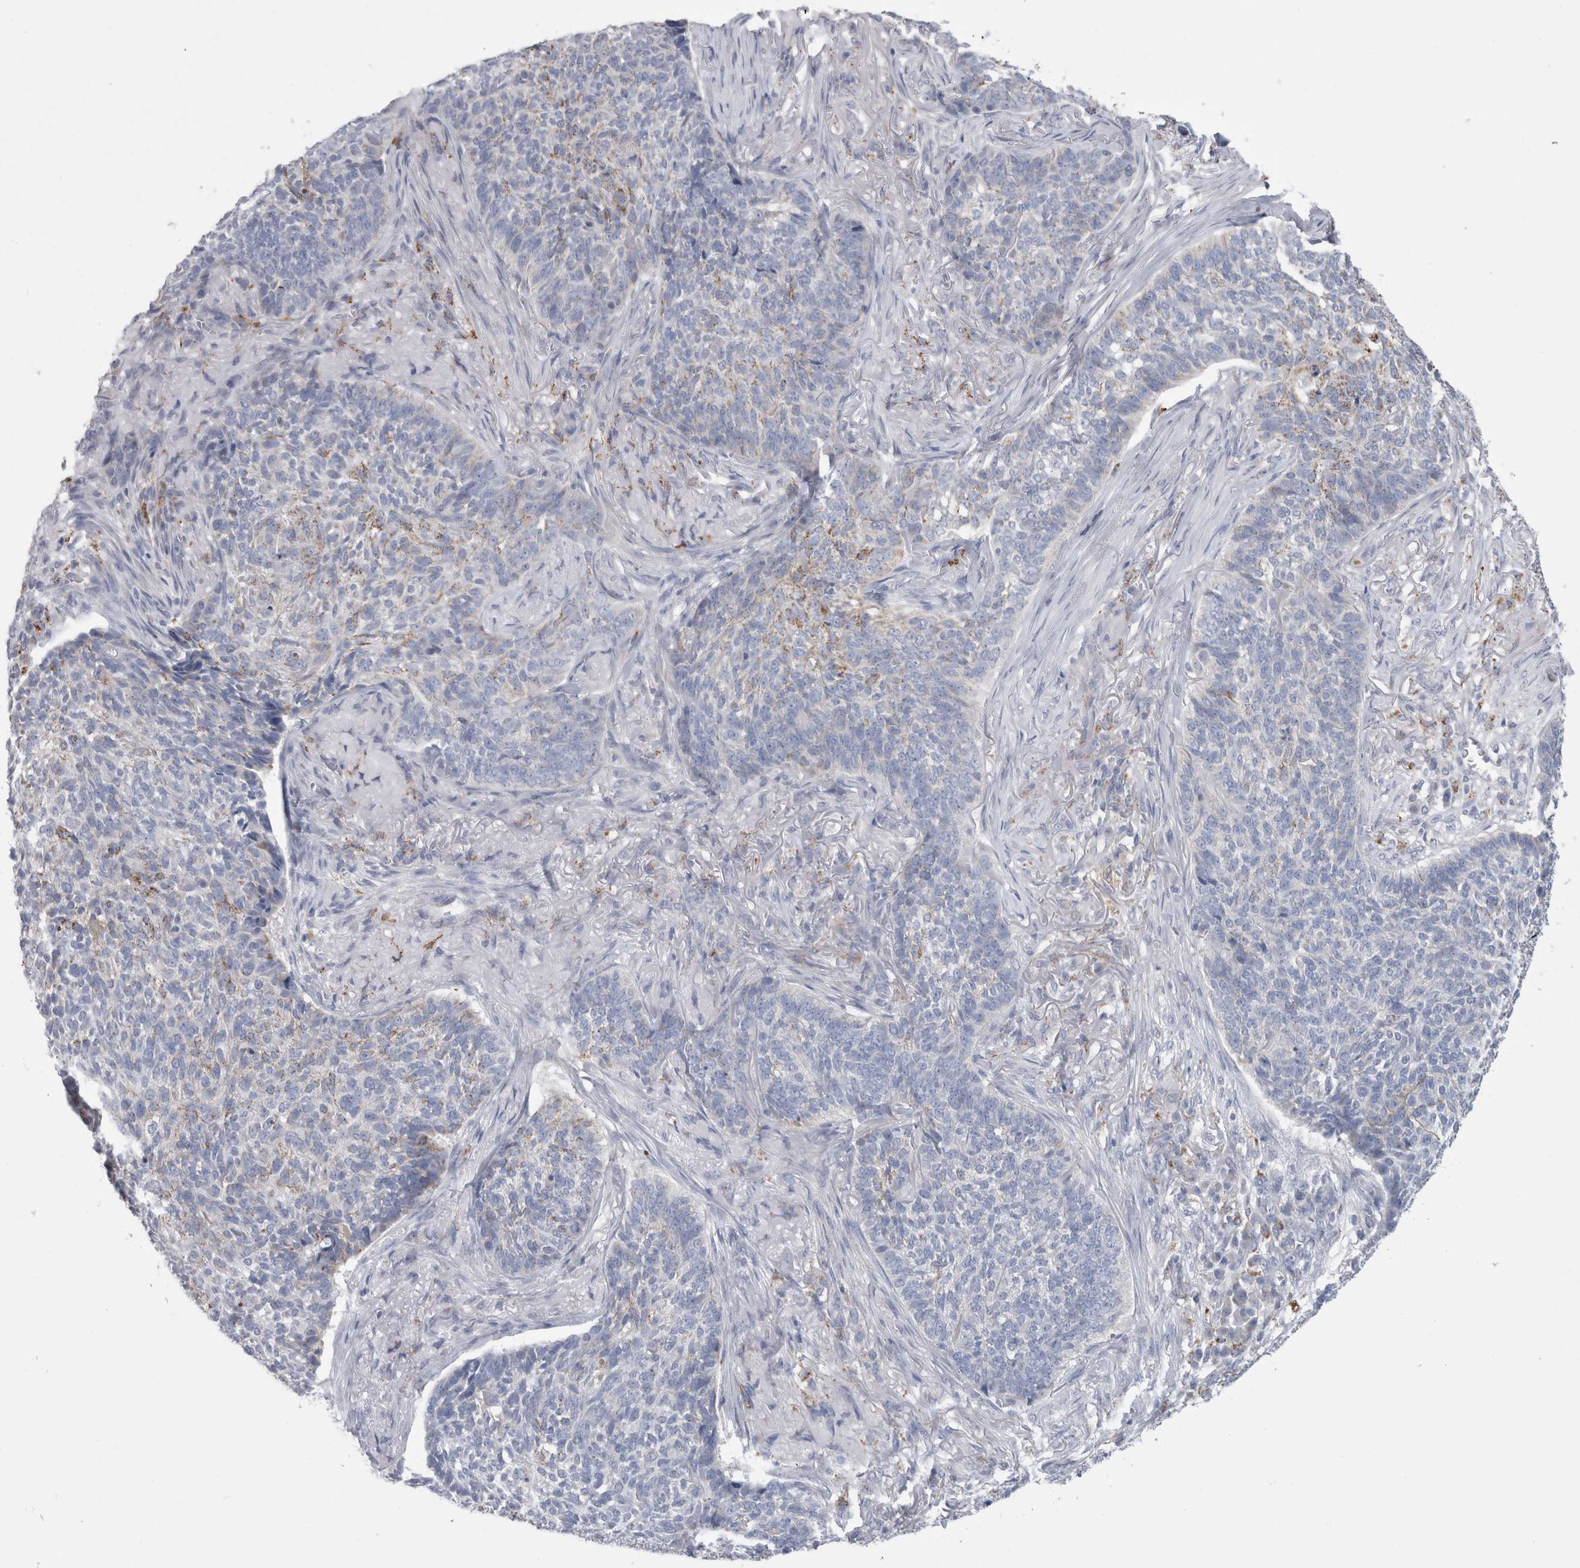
{"staining": {"intensity": "weak", "quantity": "<25%", "location": "cytoplasmic/membranous"}, "tissue": "skin cancer", "cell_type": "Tumor cells", "image_type": "cancer", "snomed": [{"axis": "morphology", "description": "Basal cell carcinoma"}, {"axis": "topography", "description": "Skin"}], "caption": "IHC of human basal cell carcinoma (skin) displays no positivity in tumor cells. The staining is performed using DAB brown chromogen with nuclei counter-stained in using hematoxylin.", "gene": "GATM", "patient": {"sex": "male", "age": 85}}